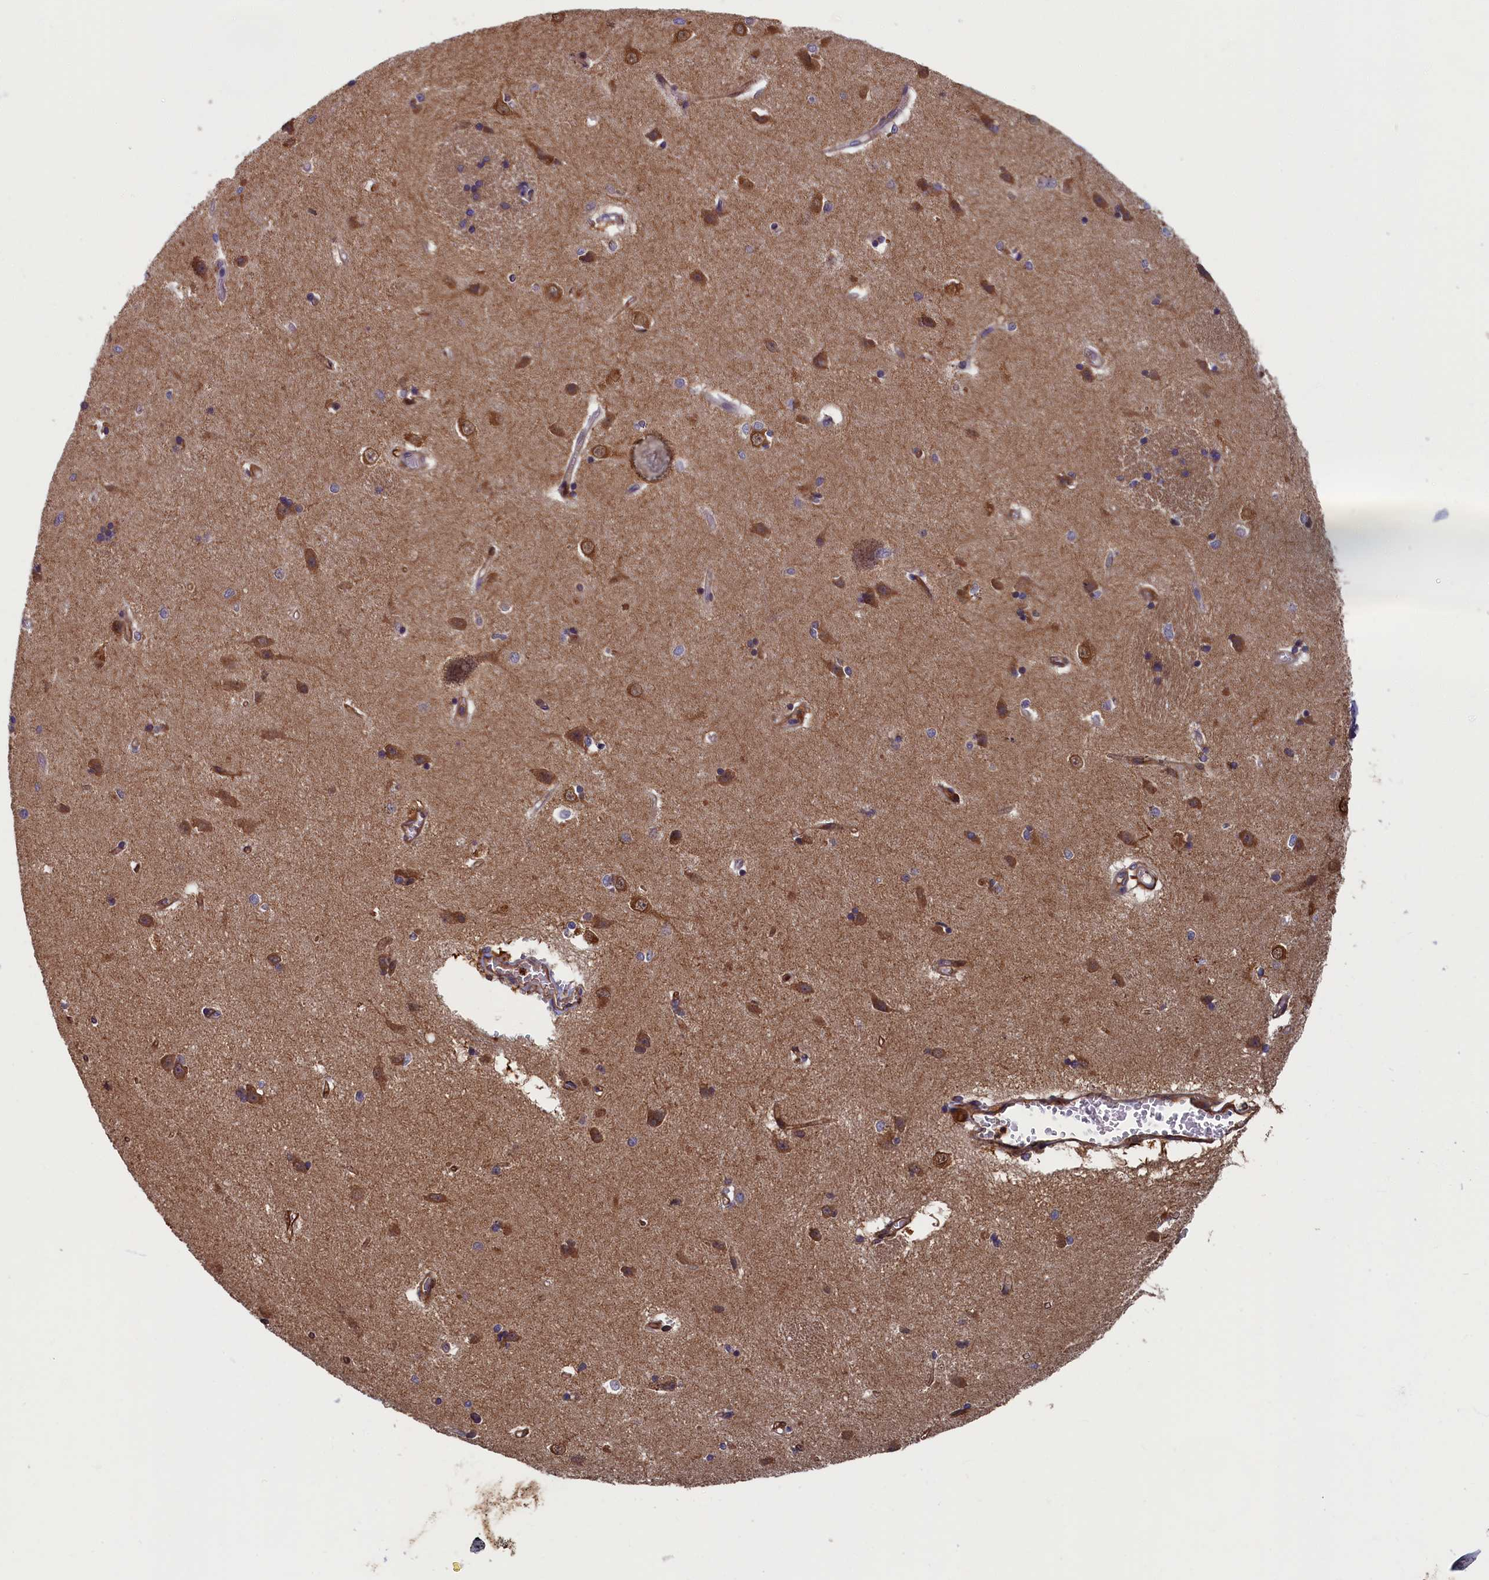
{"staining": {"intensity": "moderate", "quantity": "<25%", "location": "cytoplasmic/membranous"}, "tissue": "caudate", "cell_type": "Glial cells", "image_type": "normal", "snomed": [{"axis": "morphology", "description": "Normal tissue, NOS"}, {"axis": "topography", "description": "Lateral ventricle wall"}], "caption": "Moderate cytoplasmic/membranous protein expression is seen in about <25% of glial cells in caudate.", "gene": "TNK2", "patient": {"sex": "male", "age": 37}}